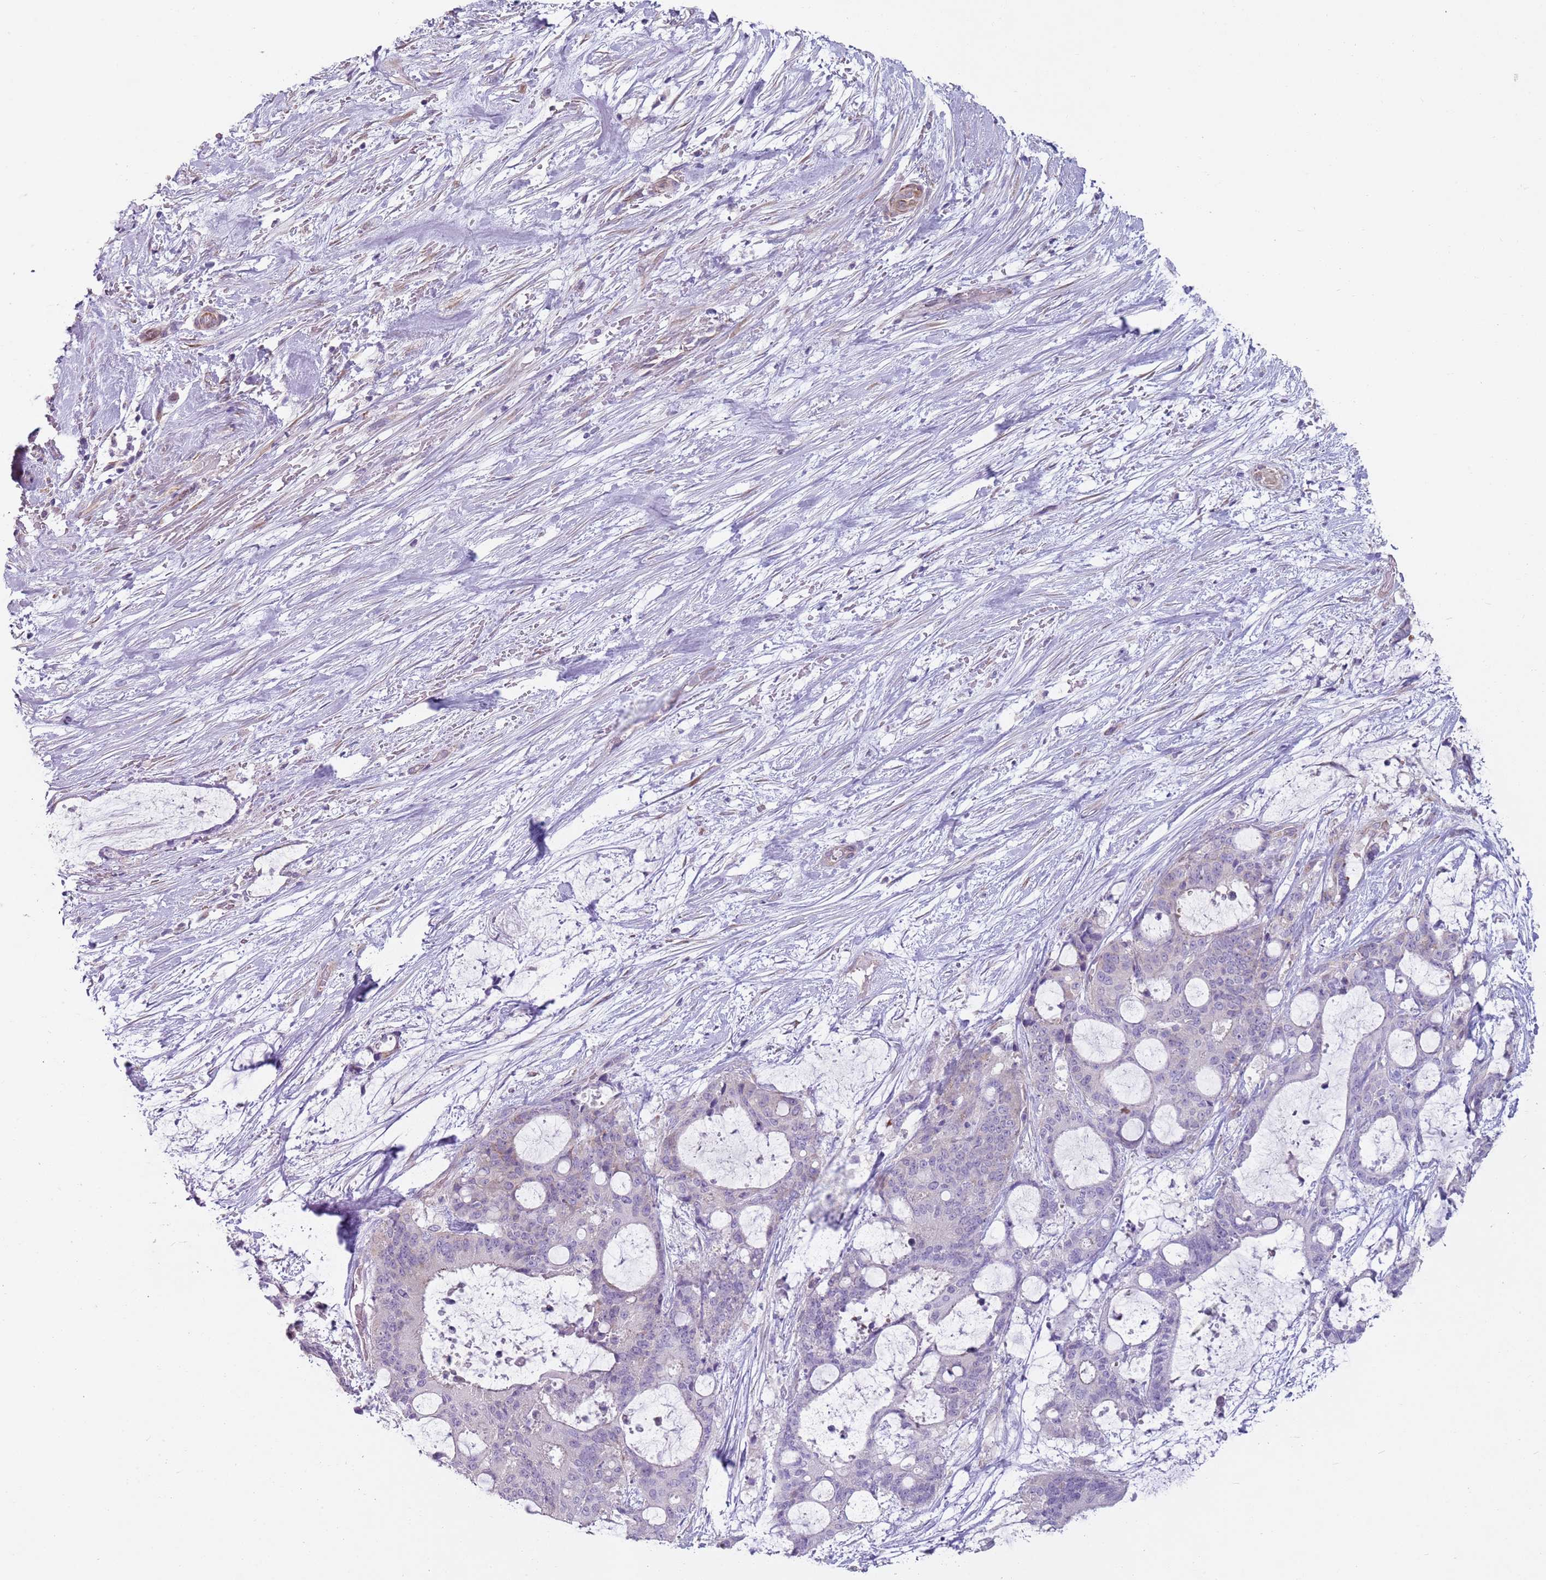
{"staining": {"intensity": "negative", "quantity": "none", "location": "none"}, "tissue": "liver cancer", "cell_type": "Tumor cells", "image_type": "cancer", "snomed": [{"axis": "morphology", "description": "Normal tissue, NOS"}, {"axis": "morphology", "description": "Cholangiocarcinoma"}, {"axis": "topography", "description": "Liver"}, {"axis": "topography", "description": "Peripheral nerve tissue"}], "caption": "Immunohistochemistry (IHC) photomicrograph of neoplastic tissue: human cholangiocarcinoma (liver) stained with DAB (3,3'-diaminobenzidine) demonstrates no significant protein staining in tumor cells.", "gene": "ZNF583", "patient": {"sex": "female", "age": 73}}